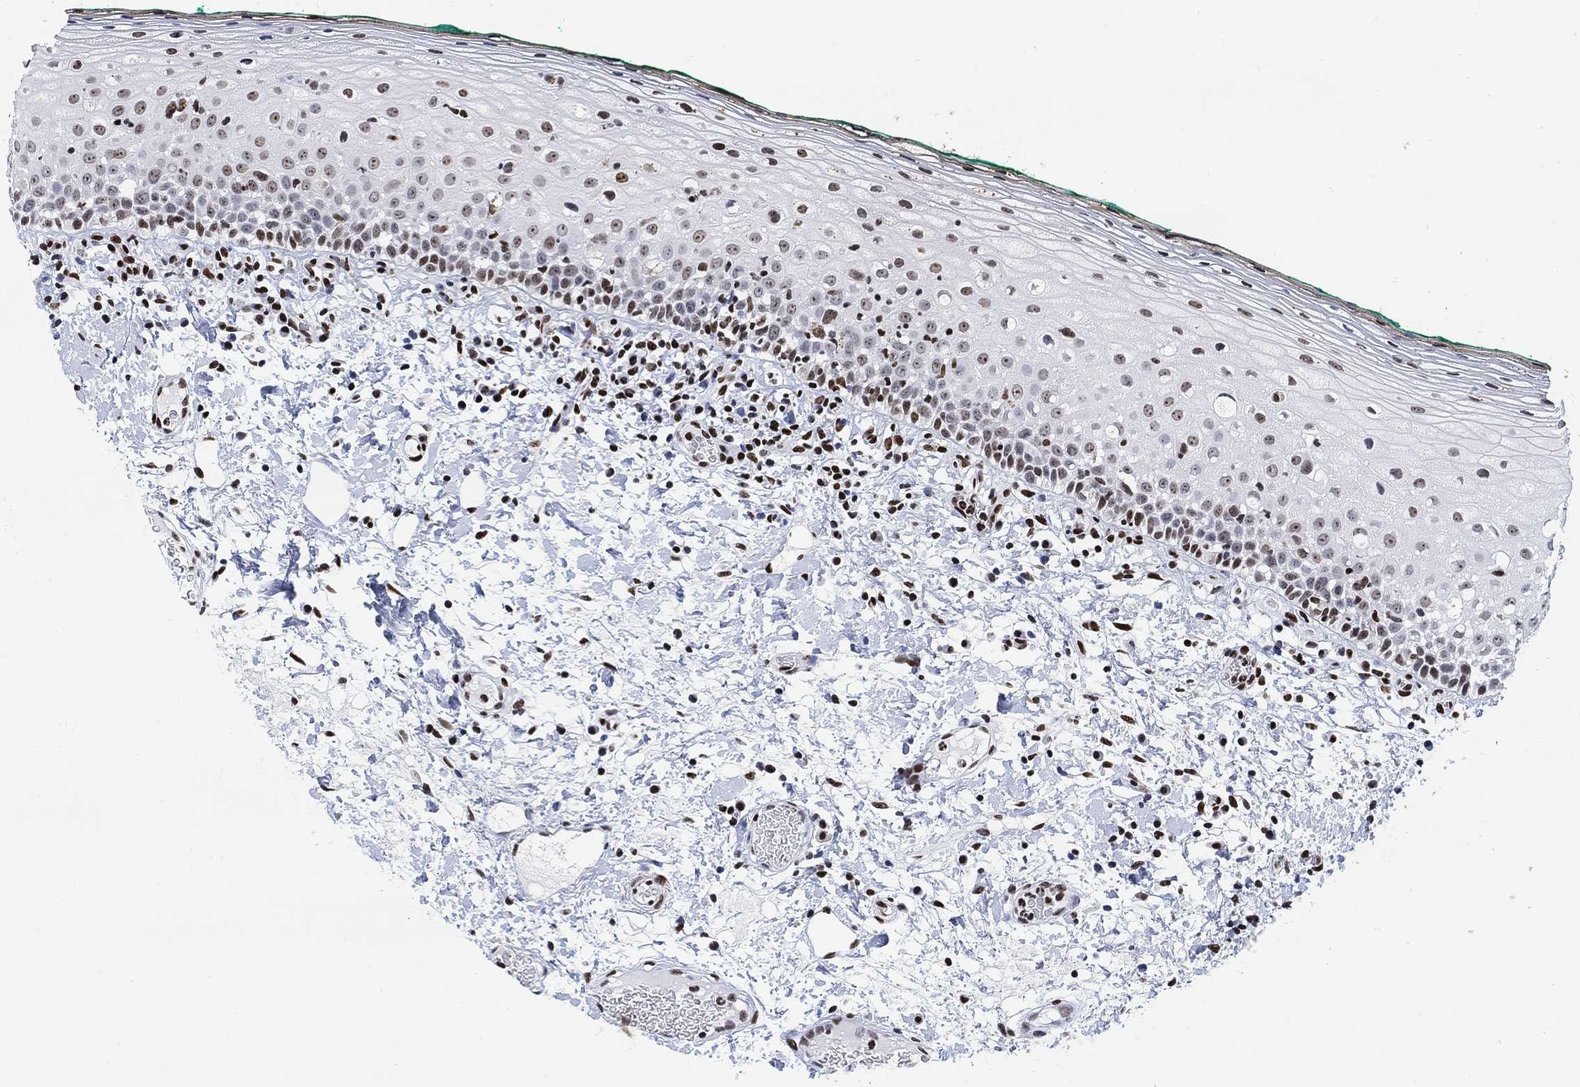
{"staining": {"intensity": "moderate", "quantity": "<25%", "location": "nuclear"}, "tissue": "oral mucosa", "cell_type": "Squamous epithelial cells", "image_type": "normal", "snomed": [{"axis": "morphology", "description": "Normal tissue, NOS"}, {"axis": "topography", "description": "Oral tissue"}], "caption": "Immunohistochemistry micrograph of benign oral mucosa: human oral mucosa stained using immunohistochemistry shows low levels of moderate protein expression localized specifically in the nuclear of squamous epithelial cells, appearing as a nuclear brown color.", "gene": "H1", "patient": {"sex": "female", "age": 83}}